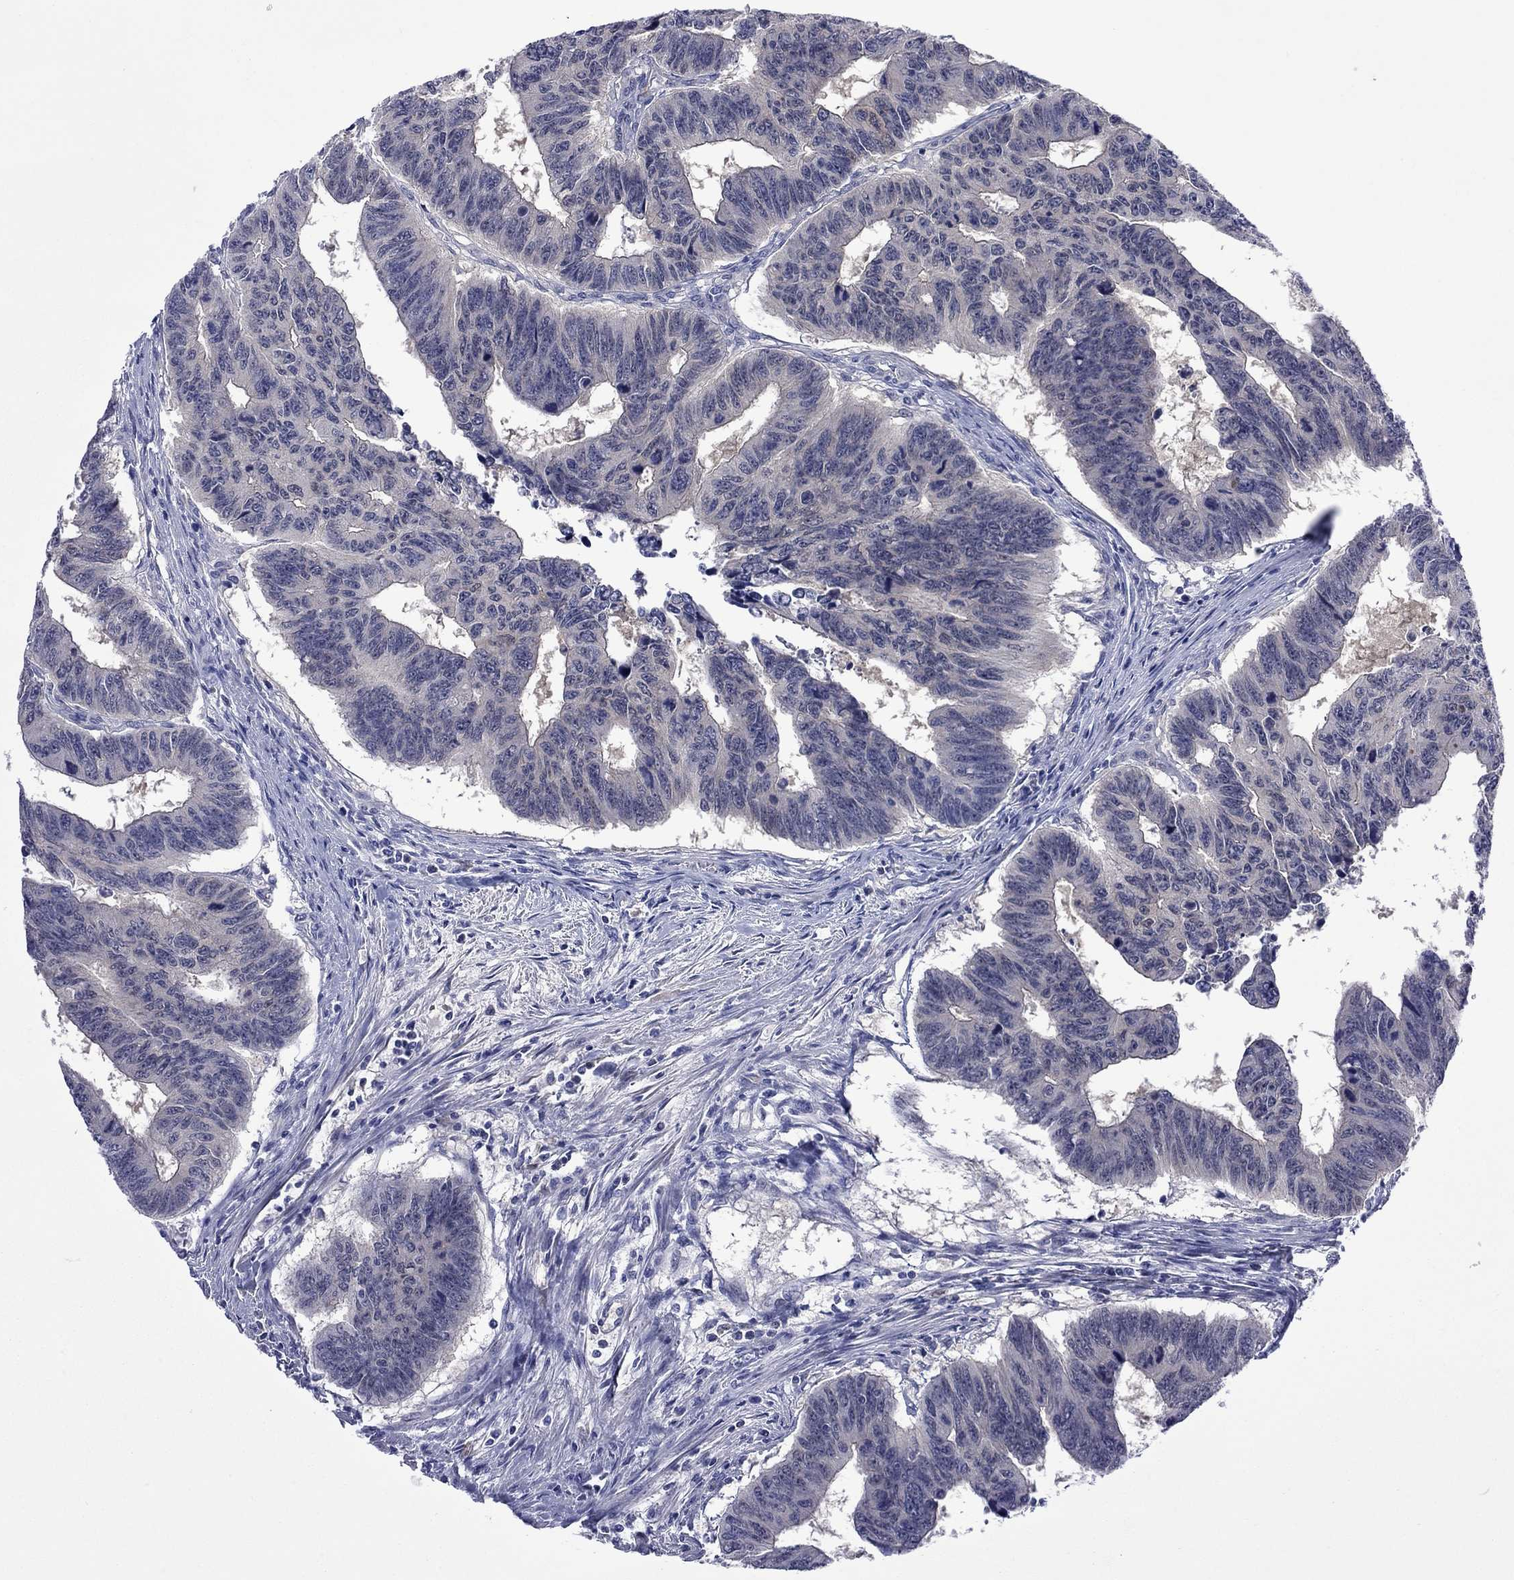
{"staining": {"intensity": "negative", "quantity": "none", "location": "none"}, "tissue": "colorectal cancer", "cell_type": "Tumor cells", "image_type": "cancer", "snomed": [{"axis": "morphology", "description": "Adenocarcinoma, NOS"}, {"axis": "topography", "description": "Rectum"}], "caption": "An immunohistochemistry histopathology image of adenocarcinoma (colorectal) is shown. There is no staining in tumor cells of adenocarcinoma (colorectal).", "gene": "CTNNBIP1", "patient": {"sex": "female", "age": 85}}